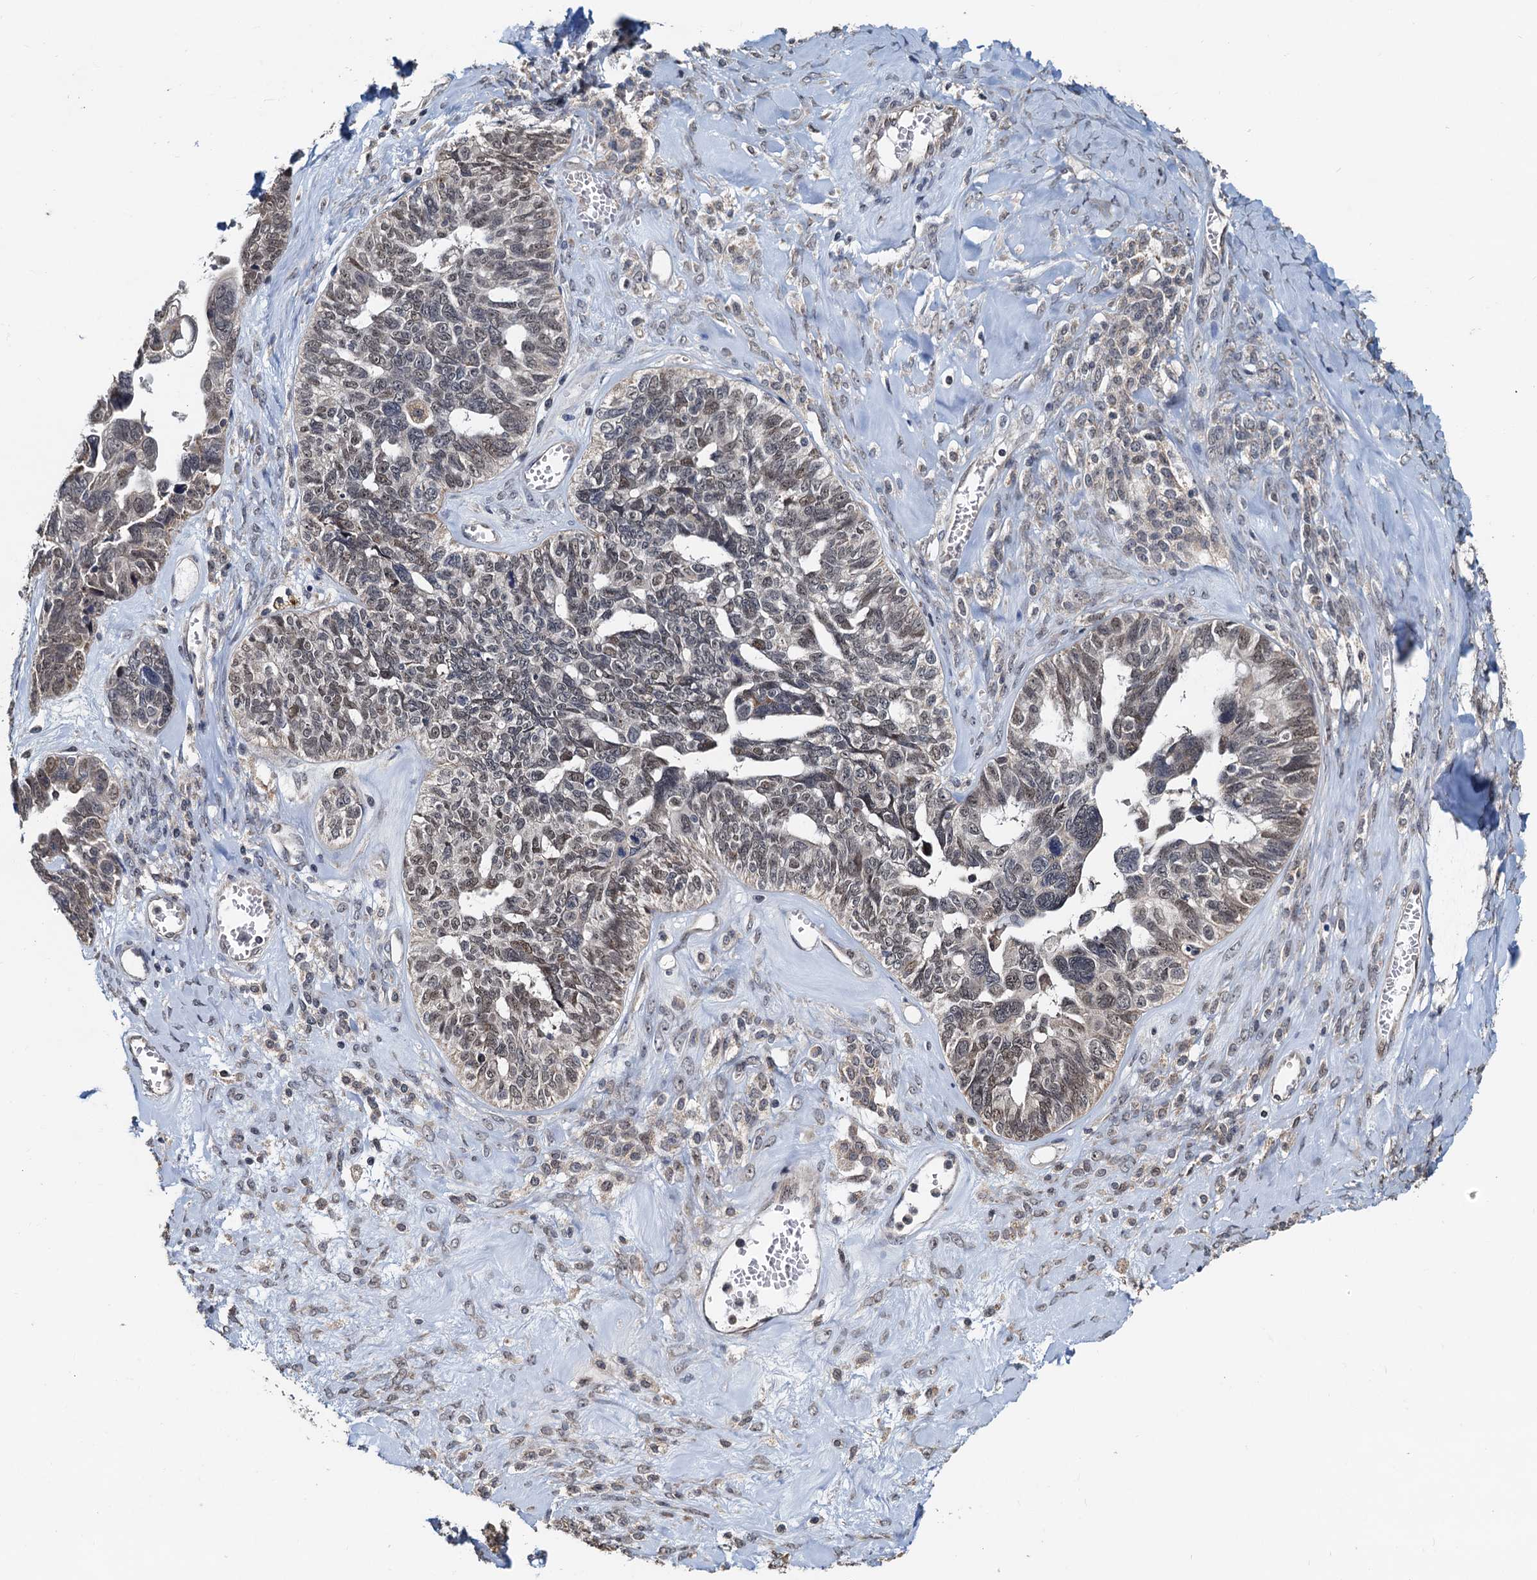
{"staining": {"intensity": "moderate", "quantity": "25%-75%", "location": "nuclear"}, "tissue": "ovarian cancer", "cell_type": "Tumor cells", "image_type": "cancer", "snomed": [{"axis": "morphology", "description": "Cystadenocarcinoma, serous, NOS"}, {"axis": "topography", "description": "Ovary"}], "caption": "Protein staining demonstrates moderate nuclear positivity in approximately 25%-75% of tumor cells in ovarian cancer. (DAB IHC with brightfield microscopy, high magnification).", "gene": "MCMBP", "patient": {"sex": "female", "age": 79}}